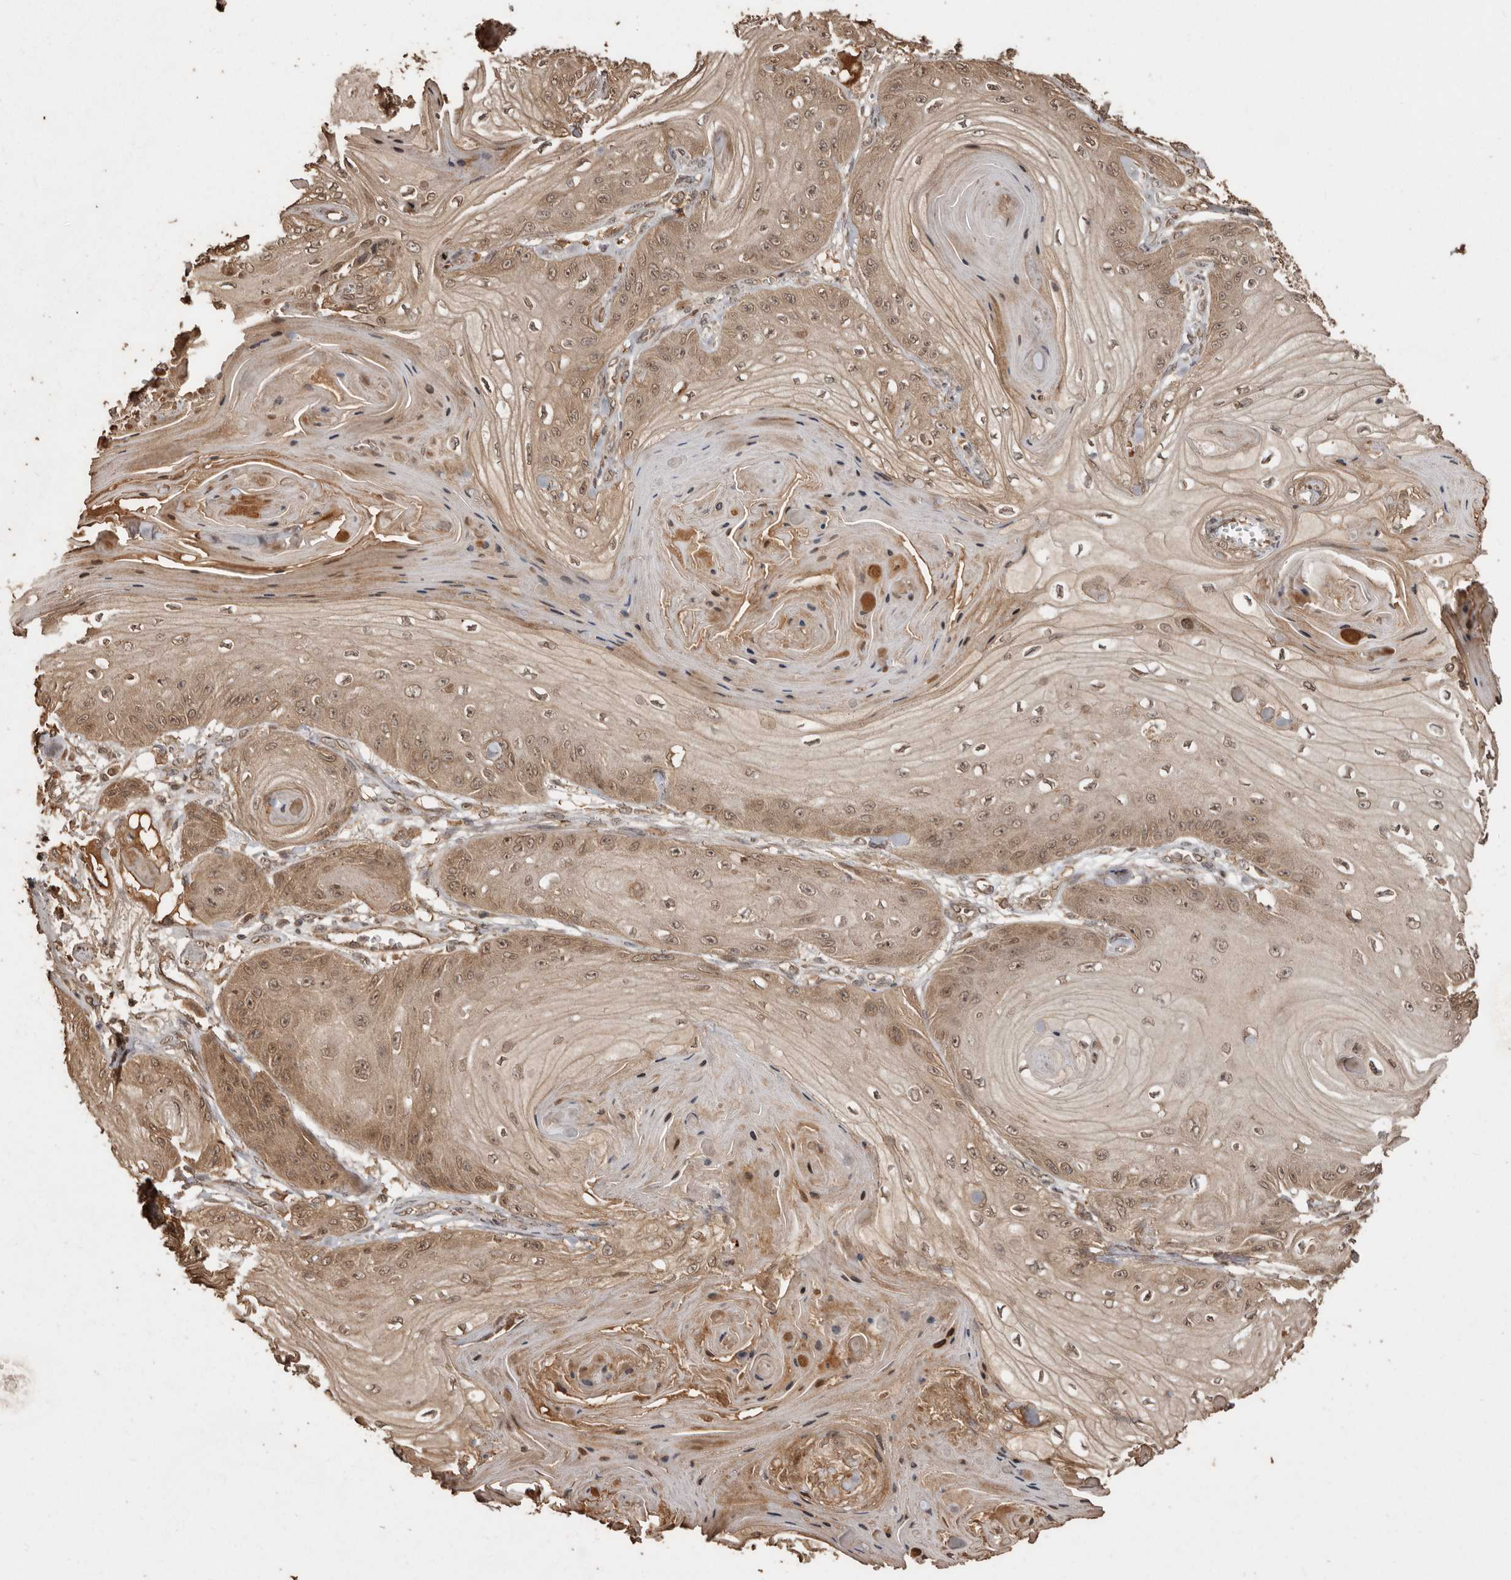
{"staining": {"intensity": "moderate", "quantity": ">75%", "location": "cytoplasmic/membranous,nuclear"}, "tissue": "skin cancer", "cell_type": "Tumor cells", "image_type": "cancer", "snomed": [{"axis": "morphology", "description": "Squamous cell carcinoma, NOS"}, {"axis": "topography", "description": "Skin"}], "caption": "Immunohistochemical staining of skin cancer (squamous cell carcinoma) shows moderate cytoplasmic/membranous and nuclear protein staining in about >75% of tumor cells.", "gene": "NUP43", "patient": {"sex": "male", "age": 74}}